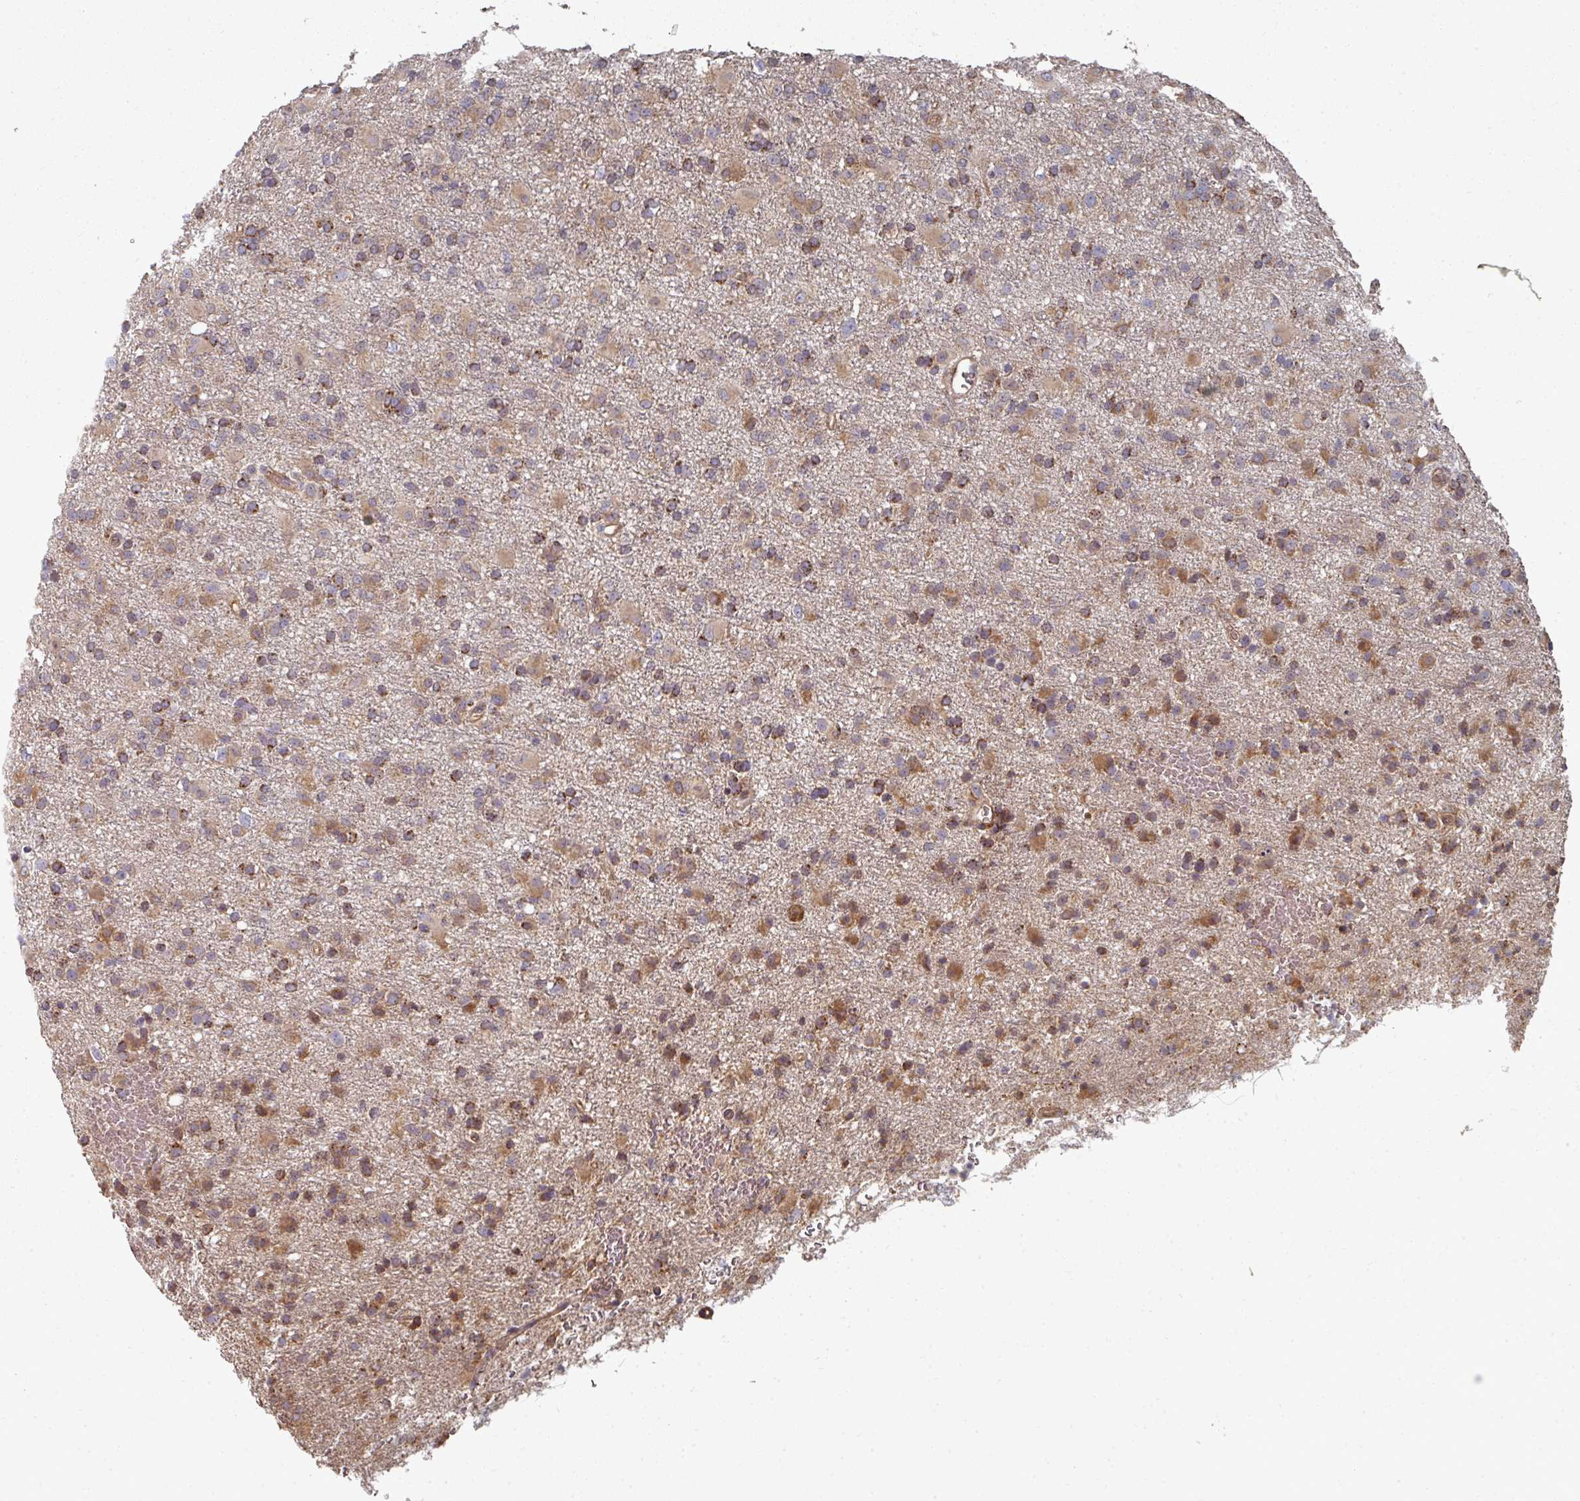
{"staining": {"intensity": "moderate", "quantity": "25%-75%", "location": "cytoplasmic/membranous"}, "tissue": "glioma", "cell_type": "Tumor cells", "image_type": "cancer", "snomed": [{"axis": "morphology", "description": "Glioma, malignant, Low grade"}, {"axis": "topography", "description": "Brain"}], "caption": "This is an image of IHC staining of low-grade glioma (malignant), which shows moderate positivity in the cytoplasmic/membranous of tumor cells.", "gene": "EDEM2", "patient": {"sex": "male", "age": 65}}